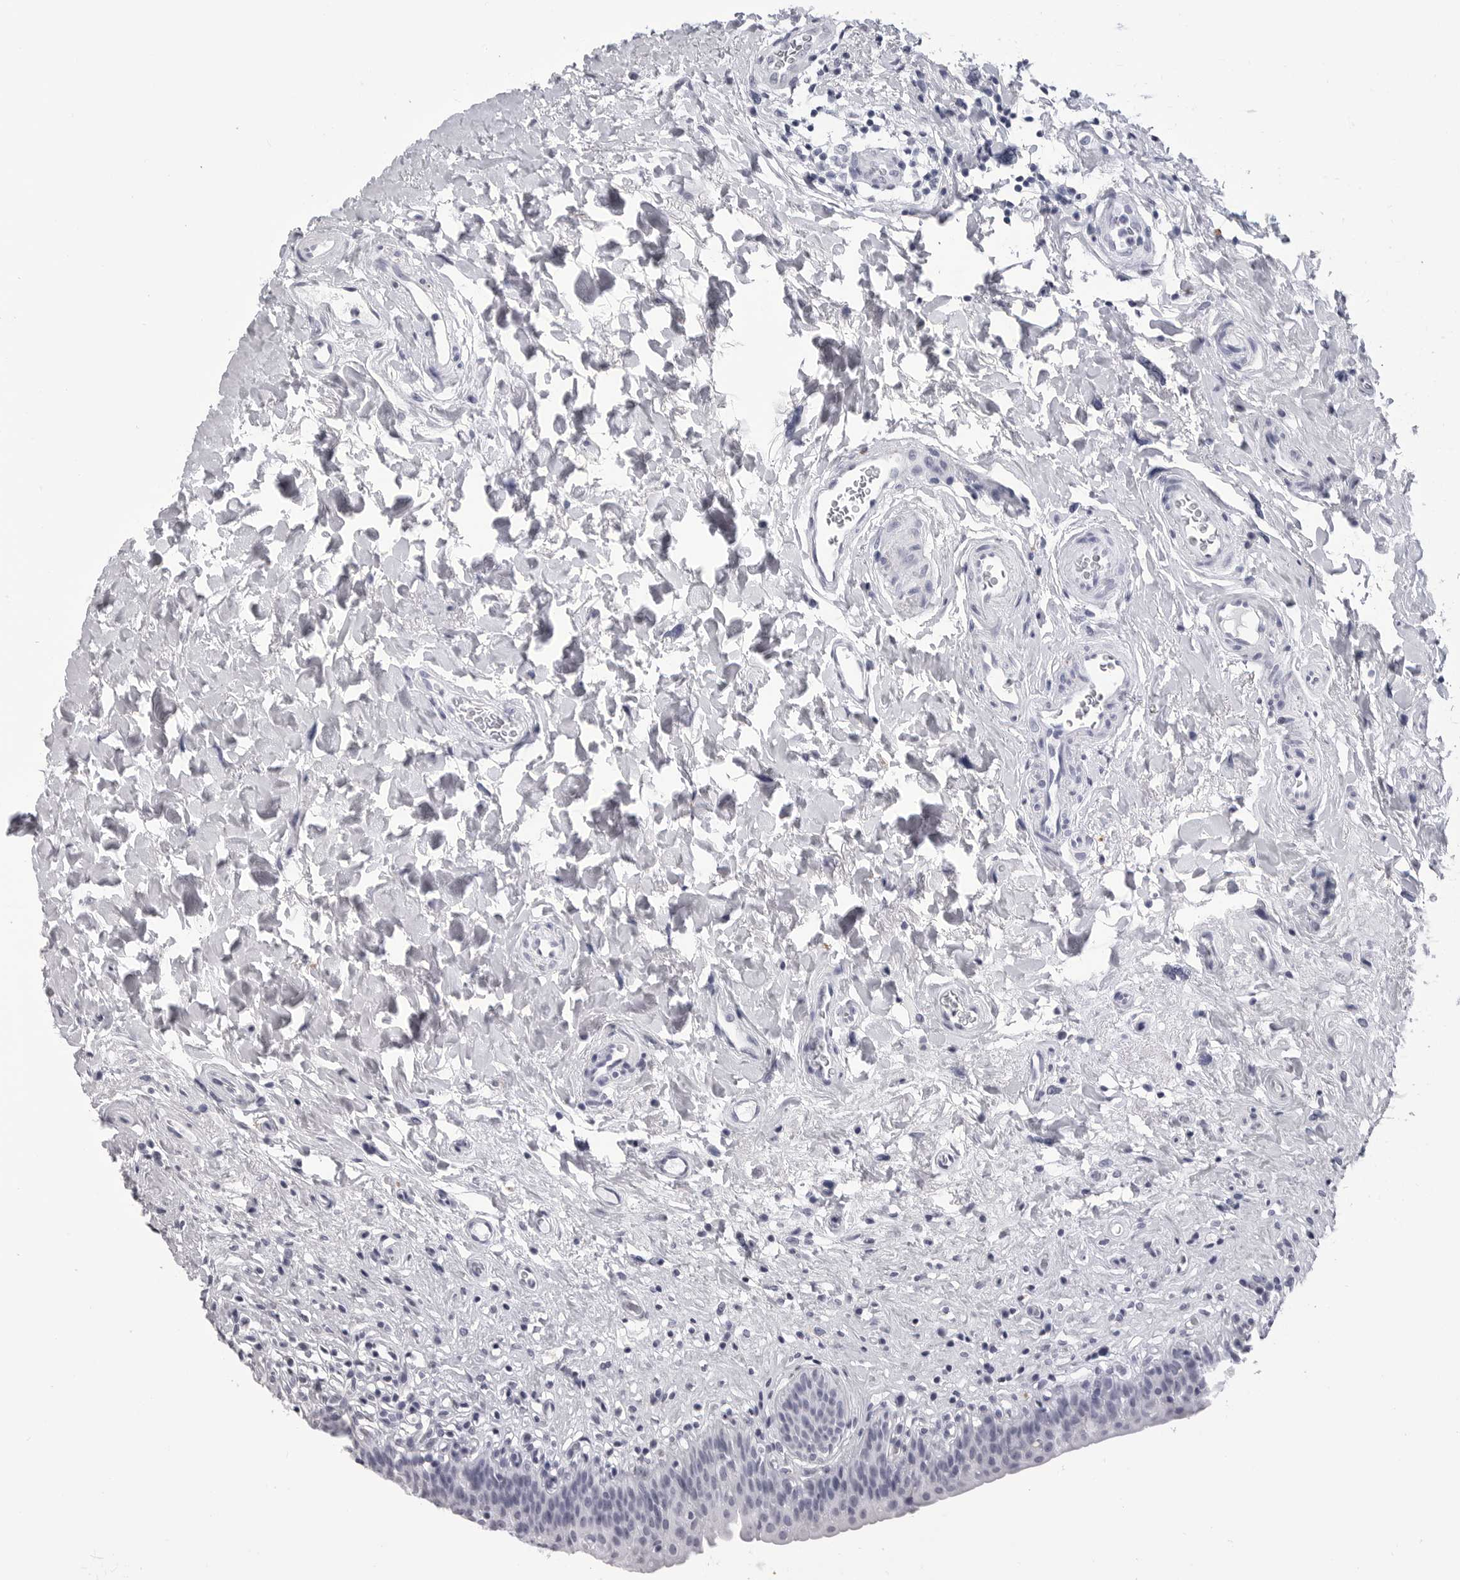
{"staining": {"intensity": "negative", "quantity": "none", "location": "none"}, "tissue": "urinary bladder", "cell_type": "Urothelial cells", "image_type": "normal", "snomed": [{"axis": "morphology", "description": "Normal tissue, NOS"}, {"axis": "topography", "description": "Urinary bladder"}], "caption": "Immunohistochemistry (IHC) histopathology image of normal urinary bladder: urinary bladder stained with DAB demonstrates no significant protein expression in urothelial cells.", "gene": "LGALS4", "patient": {"sex": "male", "age": 83}}